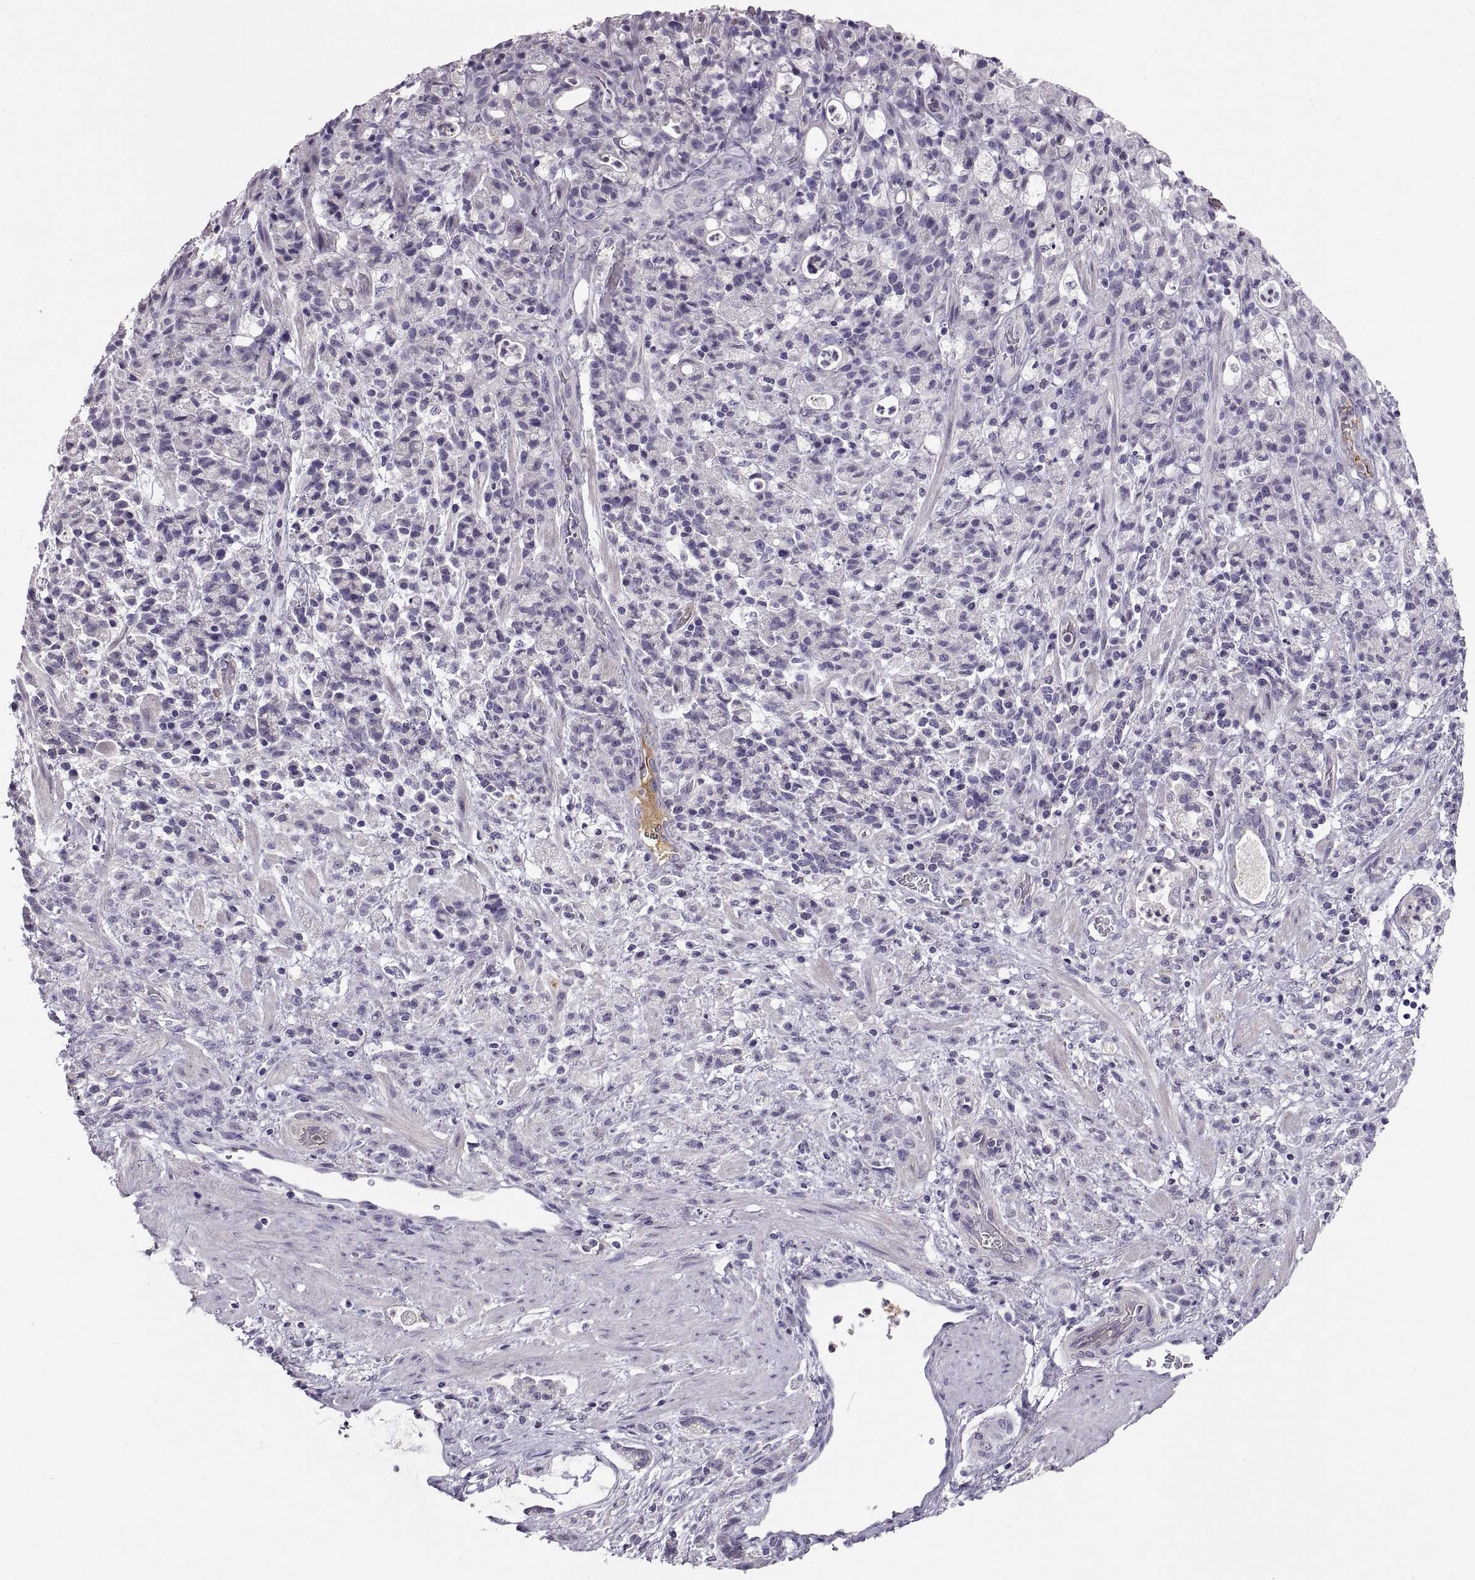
{"staining": {"intensity": "negative", "quantity": "none", "location": "none"}, "tissue": "stomach cancer", "cell_type": "Tumor cells", "image_type": "cancer", "snomed": [{"axis": "morphology", "description": "Adenocarcinoma, NOS"}, {"axis": "topography", "description": "Stomach"}], "caption": "DAB (3,3'-diaminobenzidine) immunohistochemical staining of stomach cancer (adenocarcinoma) exhibits no significant positivity in tumor cells.", "gene": "ADAM32", "patient": {"sex": "female", "age": 60}}